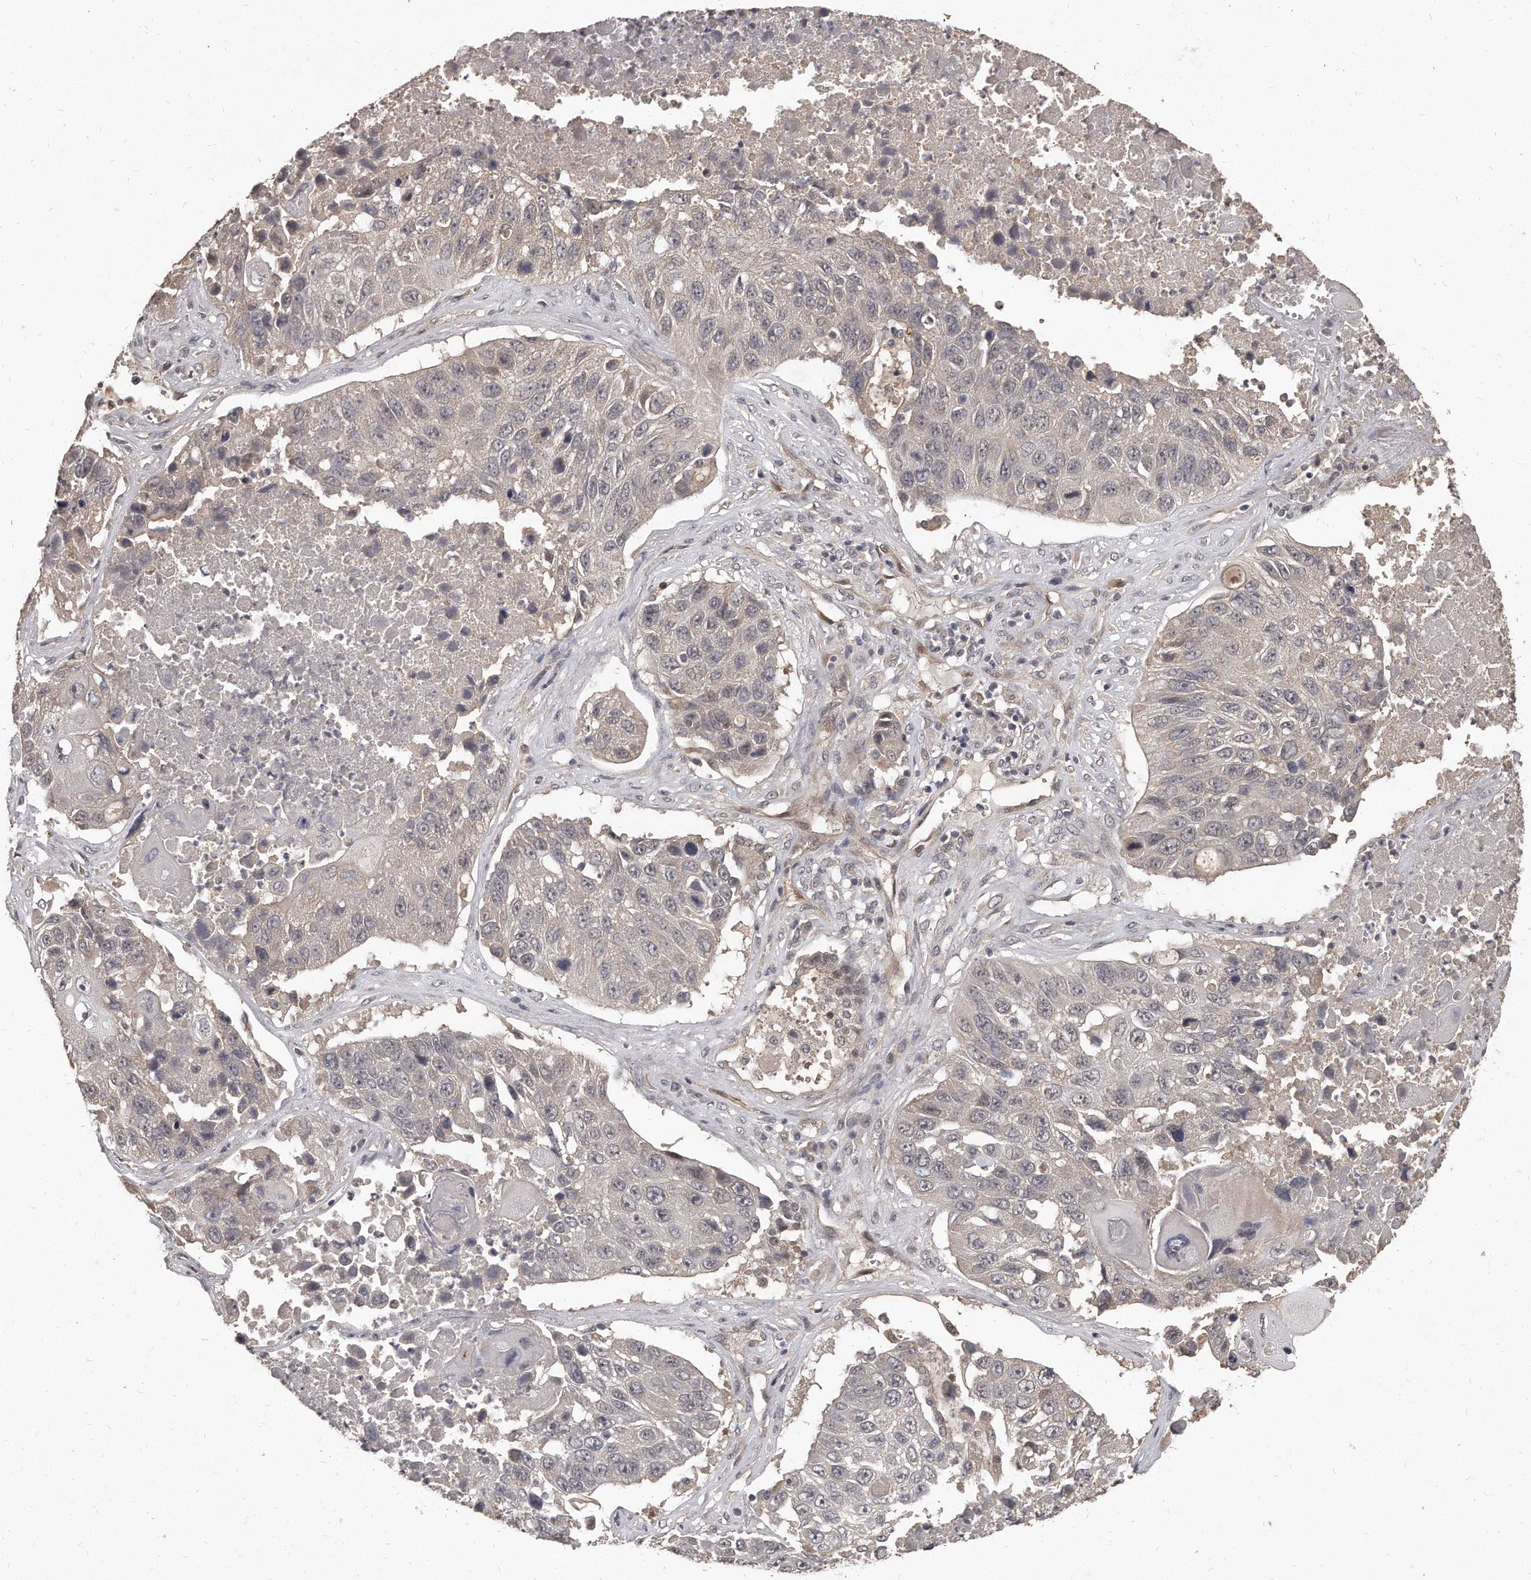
{"staining": {"intensity": "negative", "quantity": "none", "location": "none"}, "tissue": "lung cancer", "cell_type": "Tumor cells", "image_type": "cancer", "snomed": [{"axis": "morphology", "description": "Squamous cell carcinoma, NOS"}, {"axis": "topography", "description": "Lung"}], "caption": "Tumor cells show no significant protein positivity in squamous cell carcinoma (lung). (Brightfield microscopy of DAB IHC at high magnification).", "gene": "GRB10", "patient": {"sex": "male", "age": 61}}